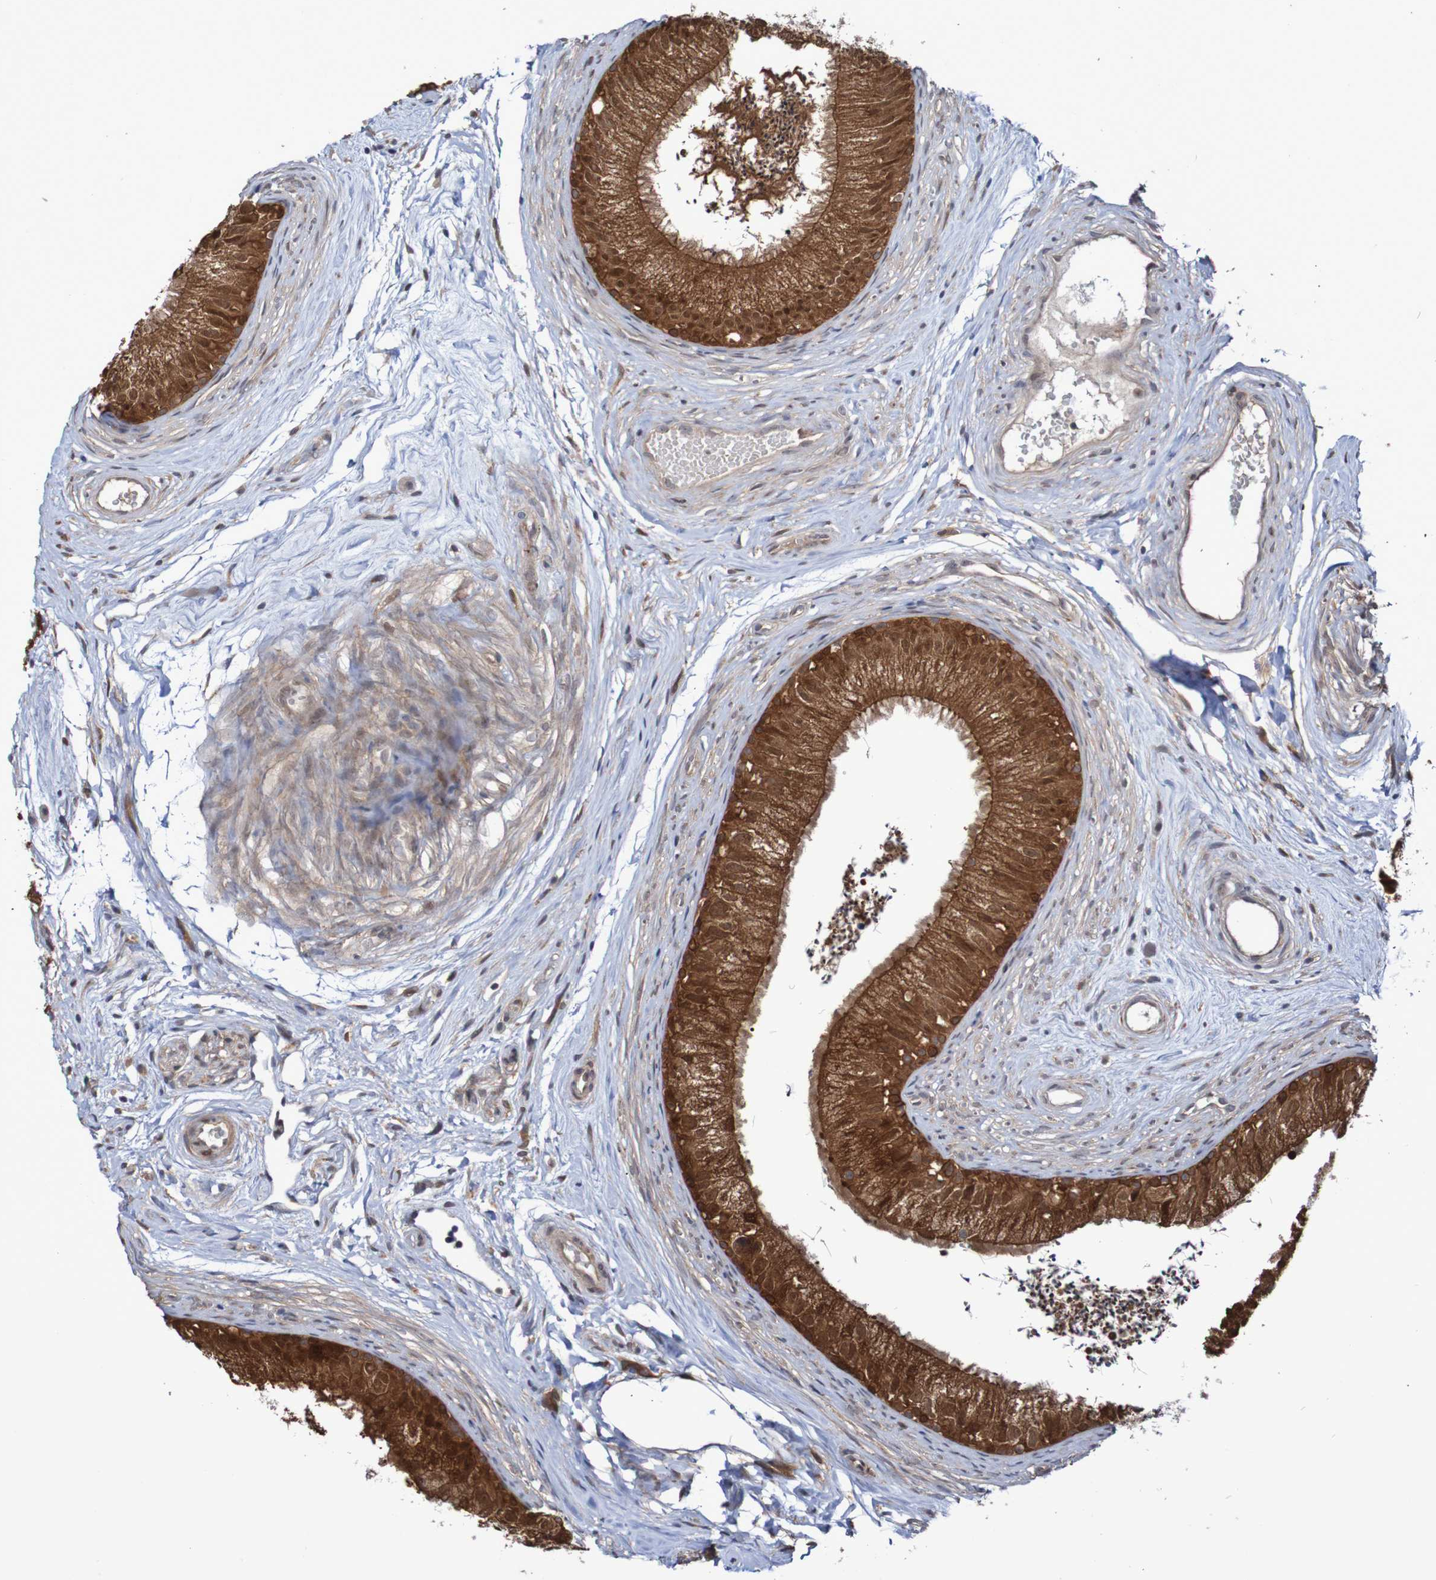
{"staining": {"intensity": "moderate", "quantity": ">75%", "location": "cytoplasmic/membranous,nuclear"}, "tissue": "epididymis", "cell_type": "Glandular cells", "image_type": "normal", "snomed": [{"axis": "morphology", "description": "Normal tissue, NOS"}, {"axis": "topography", "description": "Epididymis"}], "caption": "About >75% of glandular cells in benign human epididymis exhibit moderate cytoplasmic/membranous,nuclear protein expression as visualized by brown immunohistochemical staining.", "gene": "PHPT1", "patient": {"sex": "male", "age": 56}}